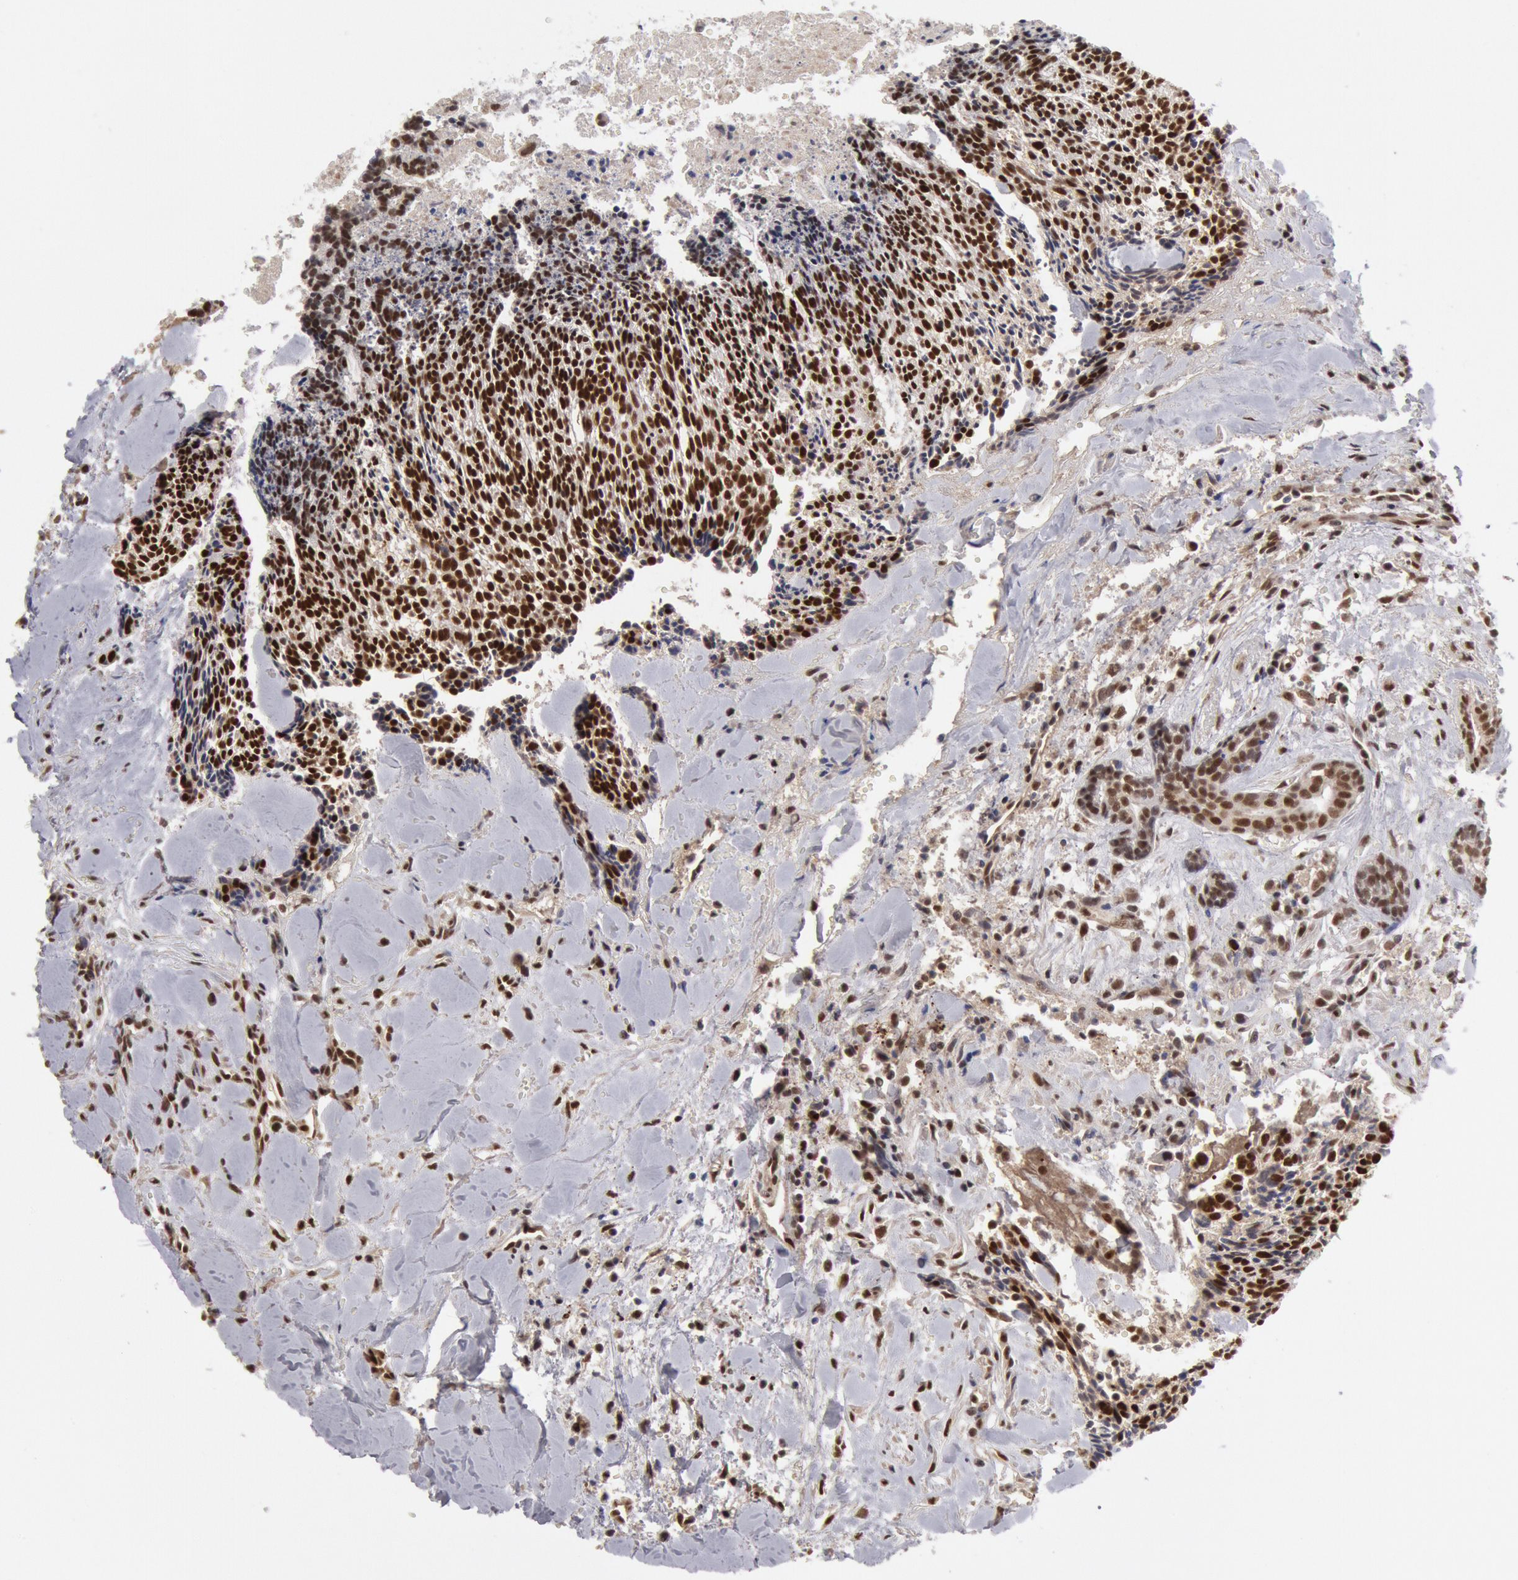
{"staining": {"intensity": "moderate", "quantity": "25%-75%", "location": "nuclear"}, "tissue": "head and neck cancer", "cell_type": "Tumor cells", "image_type": "cancer", "snomed": [{"axis": "morphology", "description": "Squamous cell carcinoma, NOS"}, {"axis": "topography", "description": "Salivary gland"}, {"axis": "topography", "description": "Head-Neck"}], "caption": "Immunohistochemistry (IHC) (DAB) staining of human head and neck cancer demonstrates moderate nuclear protein staining in approximately 25%-75% of tumor cells. (brown staining indicates protein expression, while blue staining denotes nuclei).", "gene": "PPP4R3B", "patient": {"sex": "male", "age": 70}}